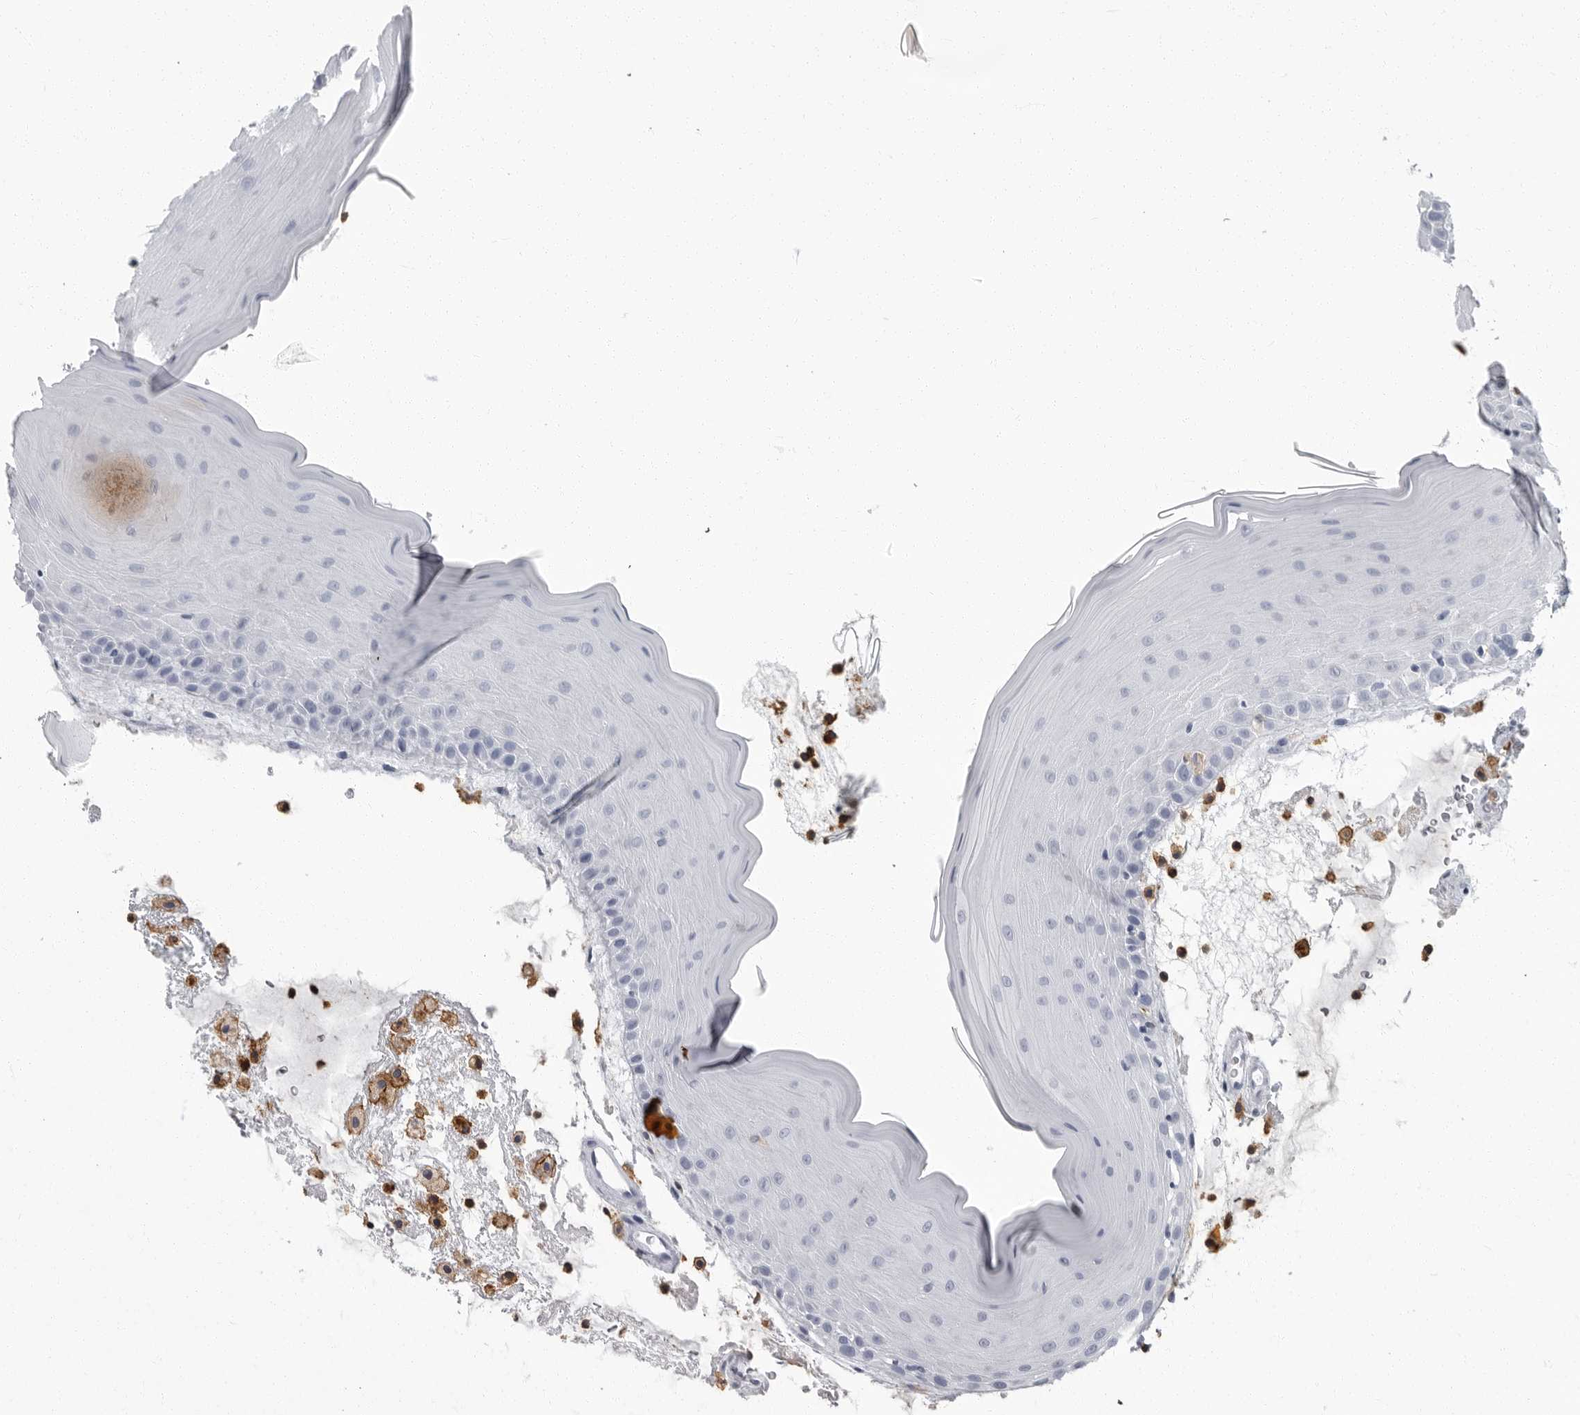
{"staining": {"intensity": "negative", "quantity": "none", "location": "none"}, "tissue": "oral mucosa", "cell_type": "Squamous epithelial cells", "image_type": "normal", "snomed": [{"axis": "morphology", "description": "Normal tissue, NOS"}, {"axis": "topography", "description": "Oral tissue"}], "caption": "Immunohistochemistry (IHC) photomicrograph of benign oral mucosa stained for a protein (brown), which demonstrates no expression in squamous epithelial cells. (Brightfield microscopy of DAB immunohistochemistry (IHC) at high magnification).", "gene": "FCER1G", "patient": {"sex": "male", "age": 13}}